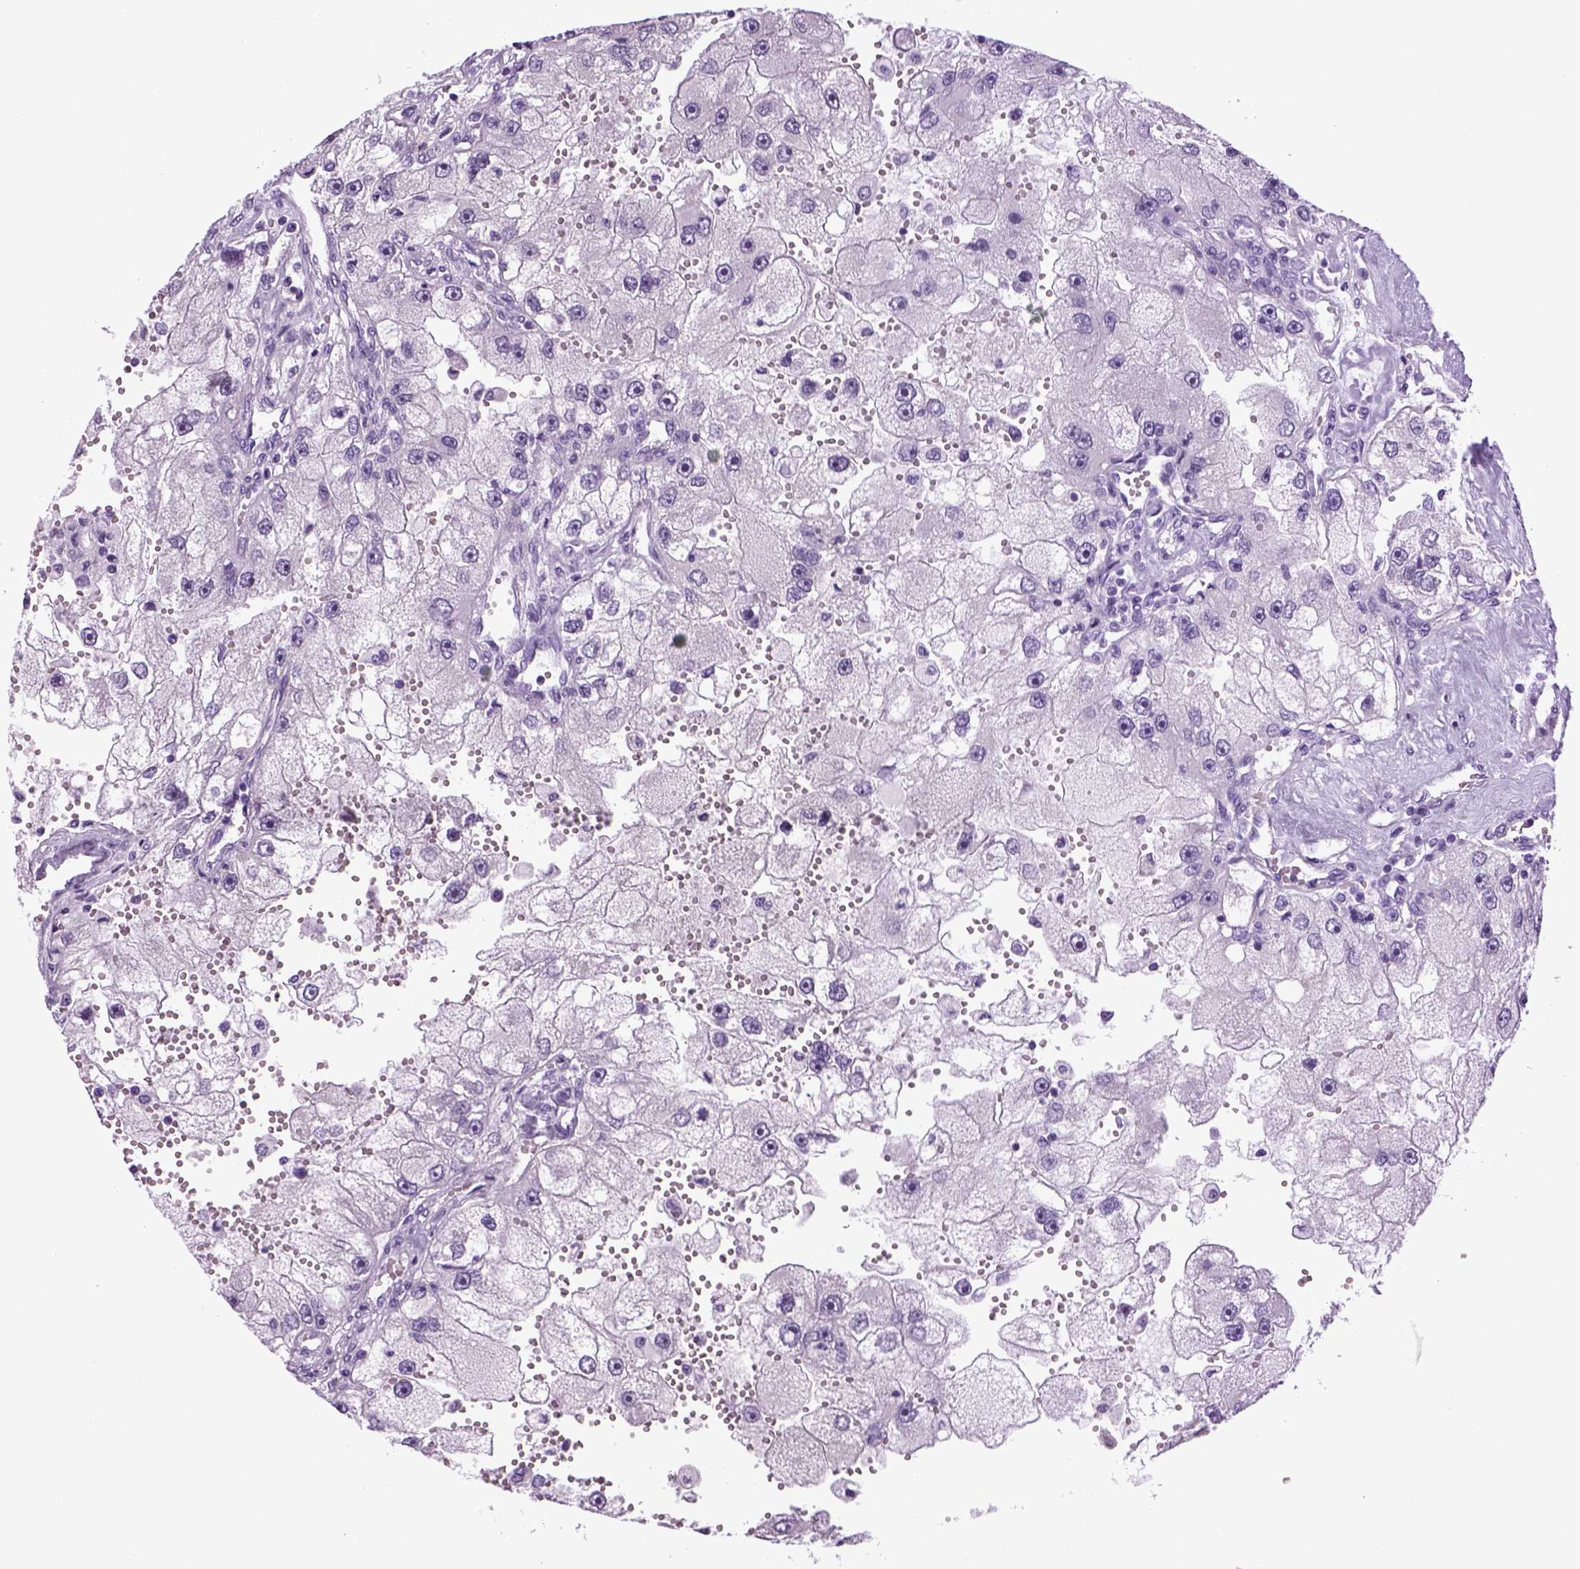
{"staining": {"intensity": "negative", "quantity": "none", "location": "none"}, "tissue": "renal cancer", "cell_type": "Tumor cells", "image_type": "cancer", "snomed": [{"axis": "morphology", "description": "Adenocarcinoma, NOS"}, {"axis": "topography", "description": "Kidney"}], "caption": "The image shows no staining of tumor cells in renal adenocarcinoma.", "gene": "HMCN2", "patient": {"sex": "male", "age": 63}}